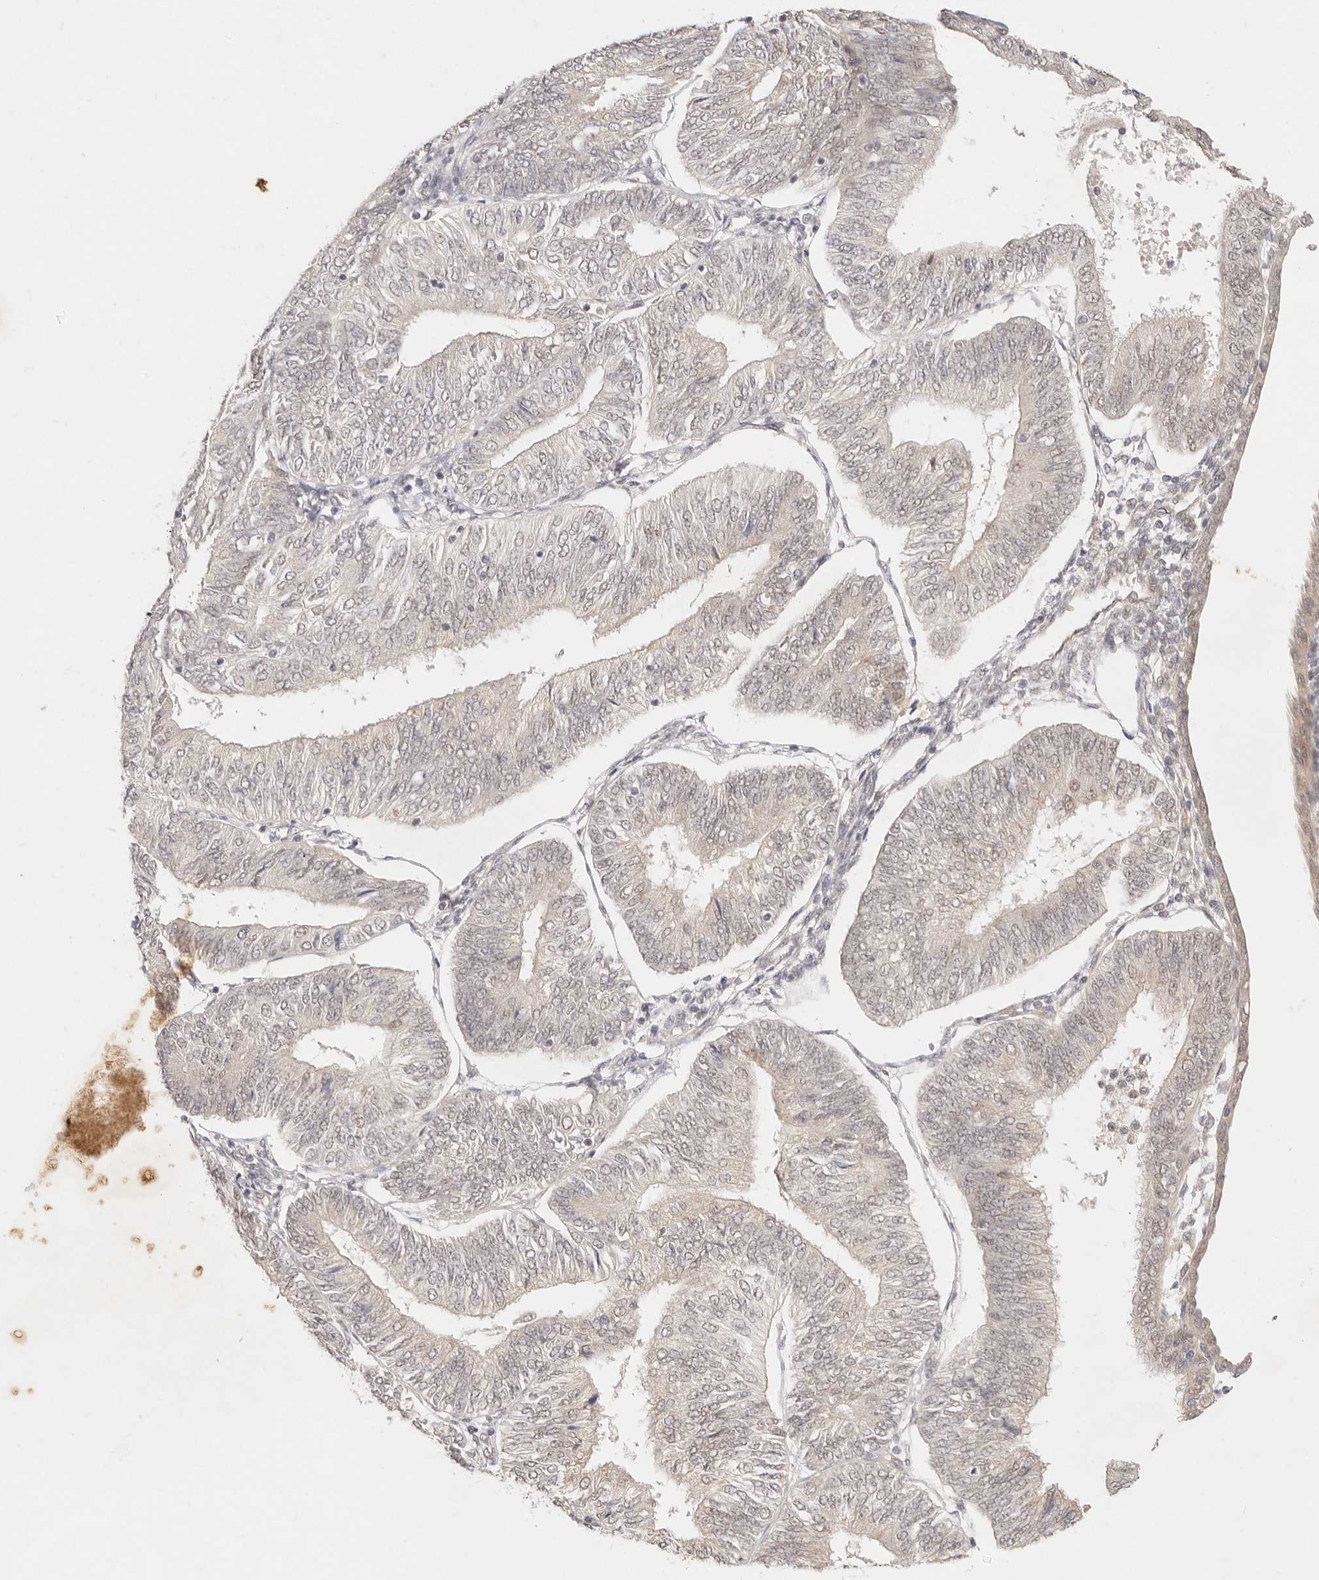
{"staining": {"intensity": "weak", "quantity": "<25%", "location": "nuclear"}, "tissue": "endometrial cancer", "cell_type": "Tumor cells", "image_type": "cancer", "snomed": [{"axis": "morphology", "description": "Adenocarcinoma, NOS"}, {"axis": "topography", "description": "Endometrium"}], "caption": "High magnification brightfield microscopy of endometrial cancer stained with DAB (brown) and counterstained with hematoxylin (blue): tumor cells show no significant positivity.", "gene": "GPR156", "patient": {"sex": "female", "age": 58}}